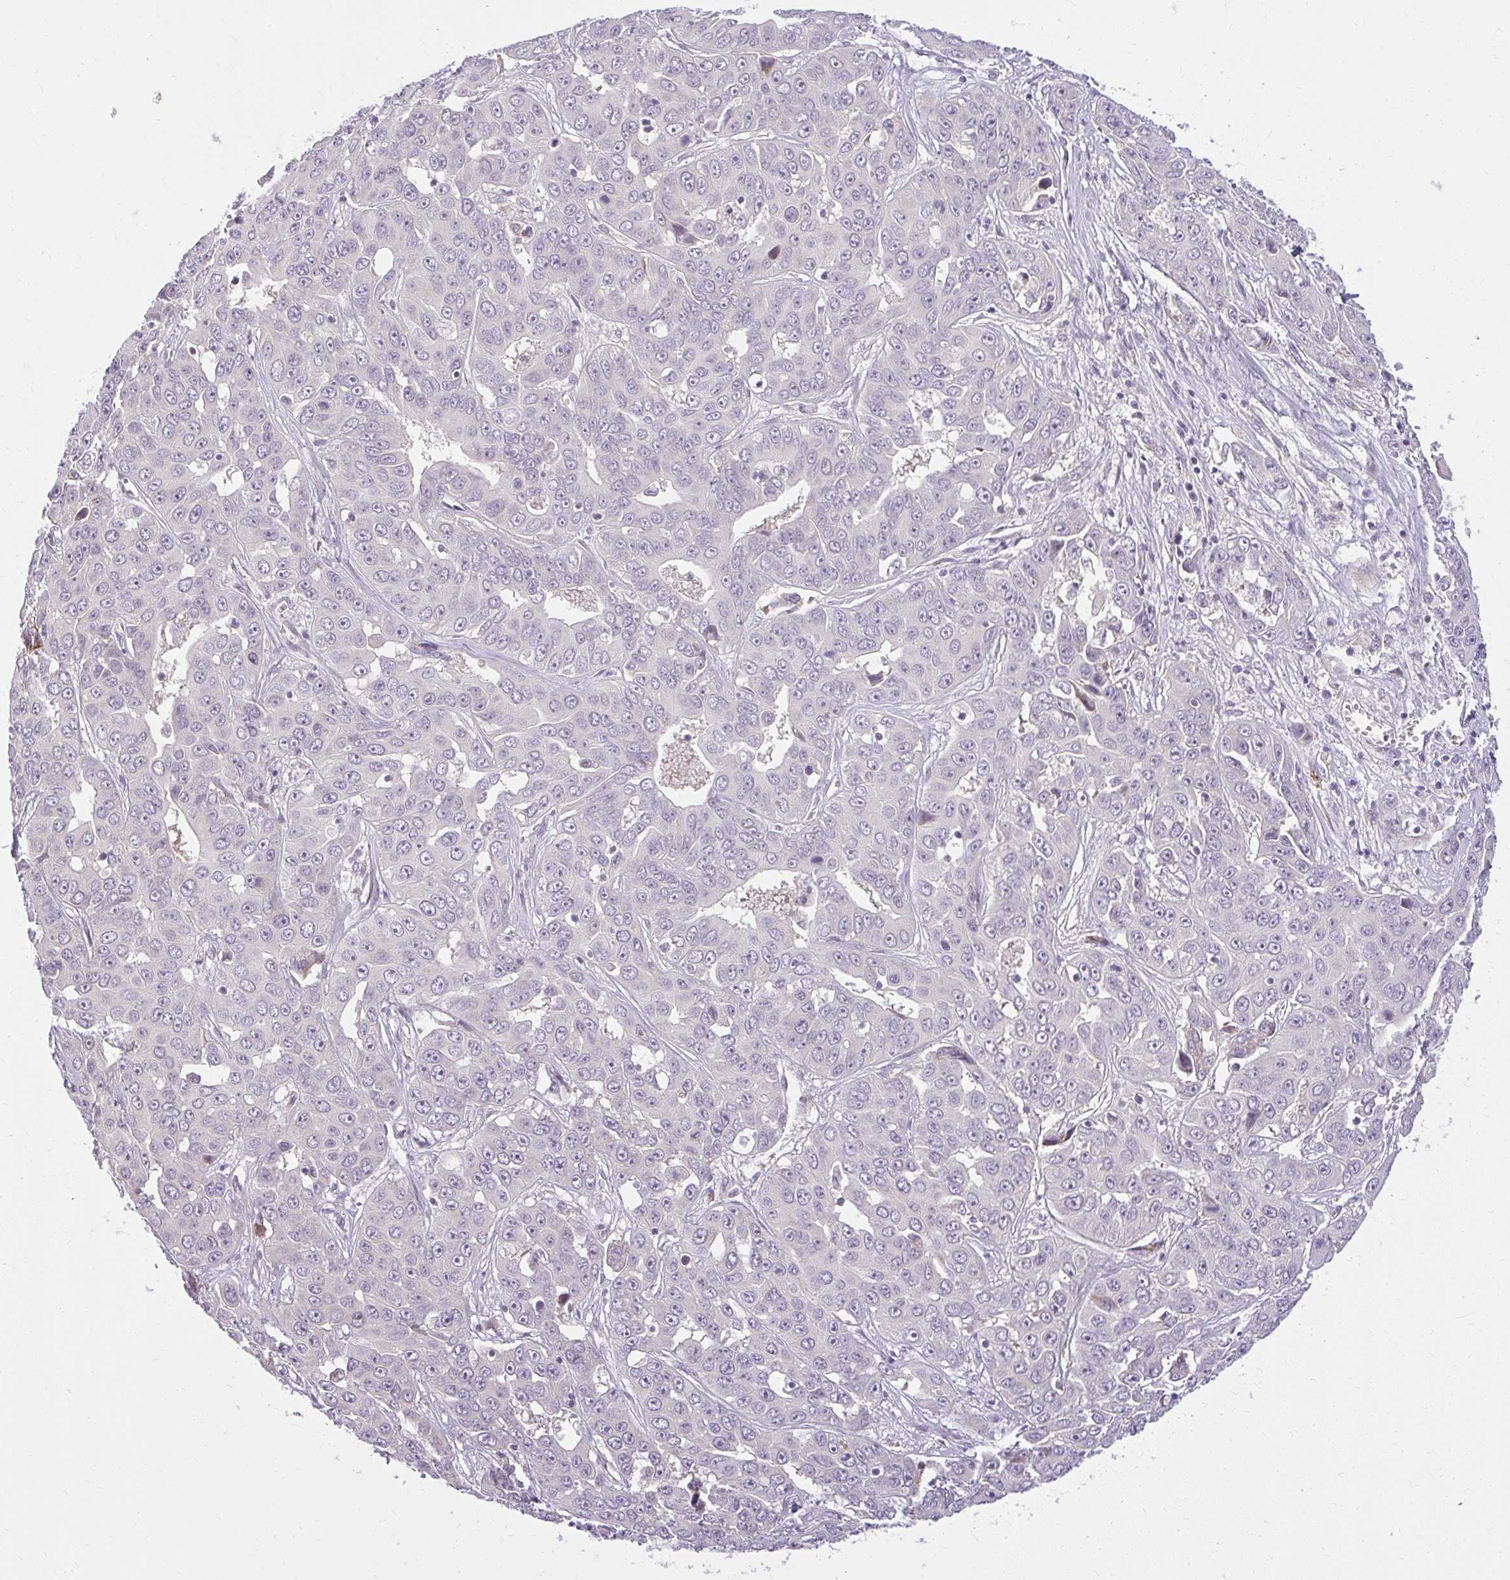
{"staining": {"intensity": "negative", "quantity": "none", "location": "none"}, "tissue": "liver cancer", "cell_type": "Tumor cells", "image_type": "cancer", "snomed": [{"axis": "morphology", "description": "Cholangiocarcinoma"}, {"axis": "topography", "description": "Liver"}], "caption": "A photomicrograph of human liver cancer (cholangiocarcinoma) is negative for staining in tumor cells.", "gene": "ZFYVE26", "patient": {"sex": "female", "age": 52}}